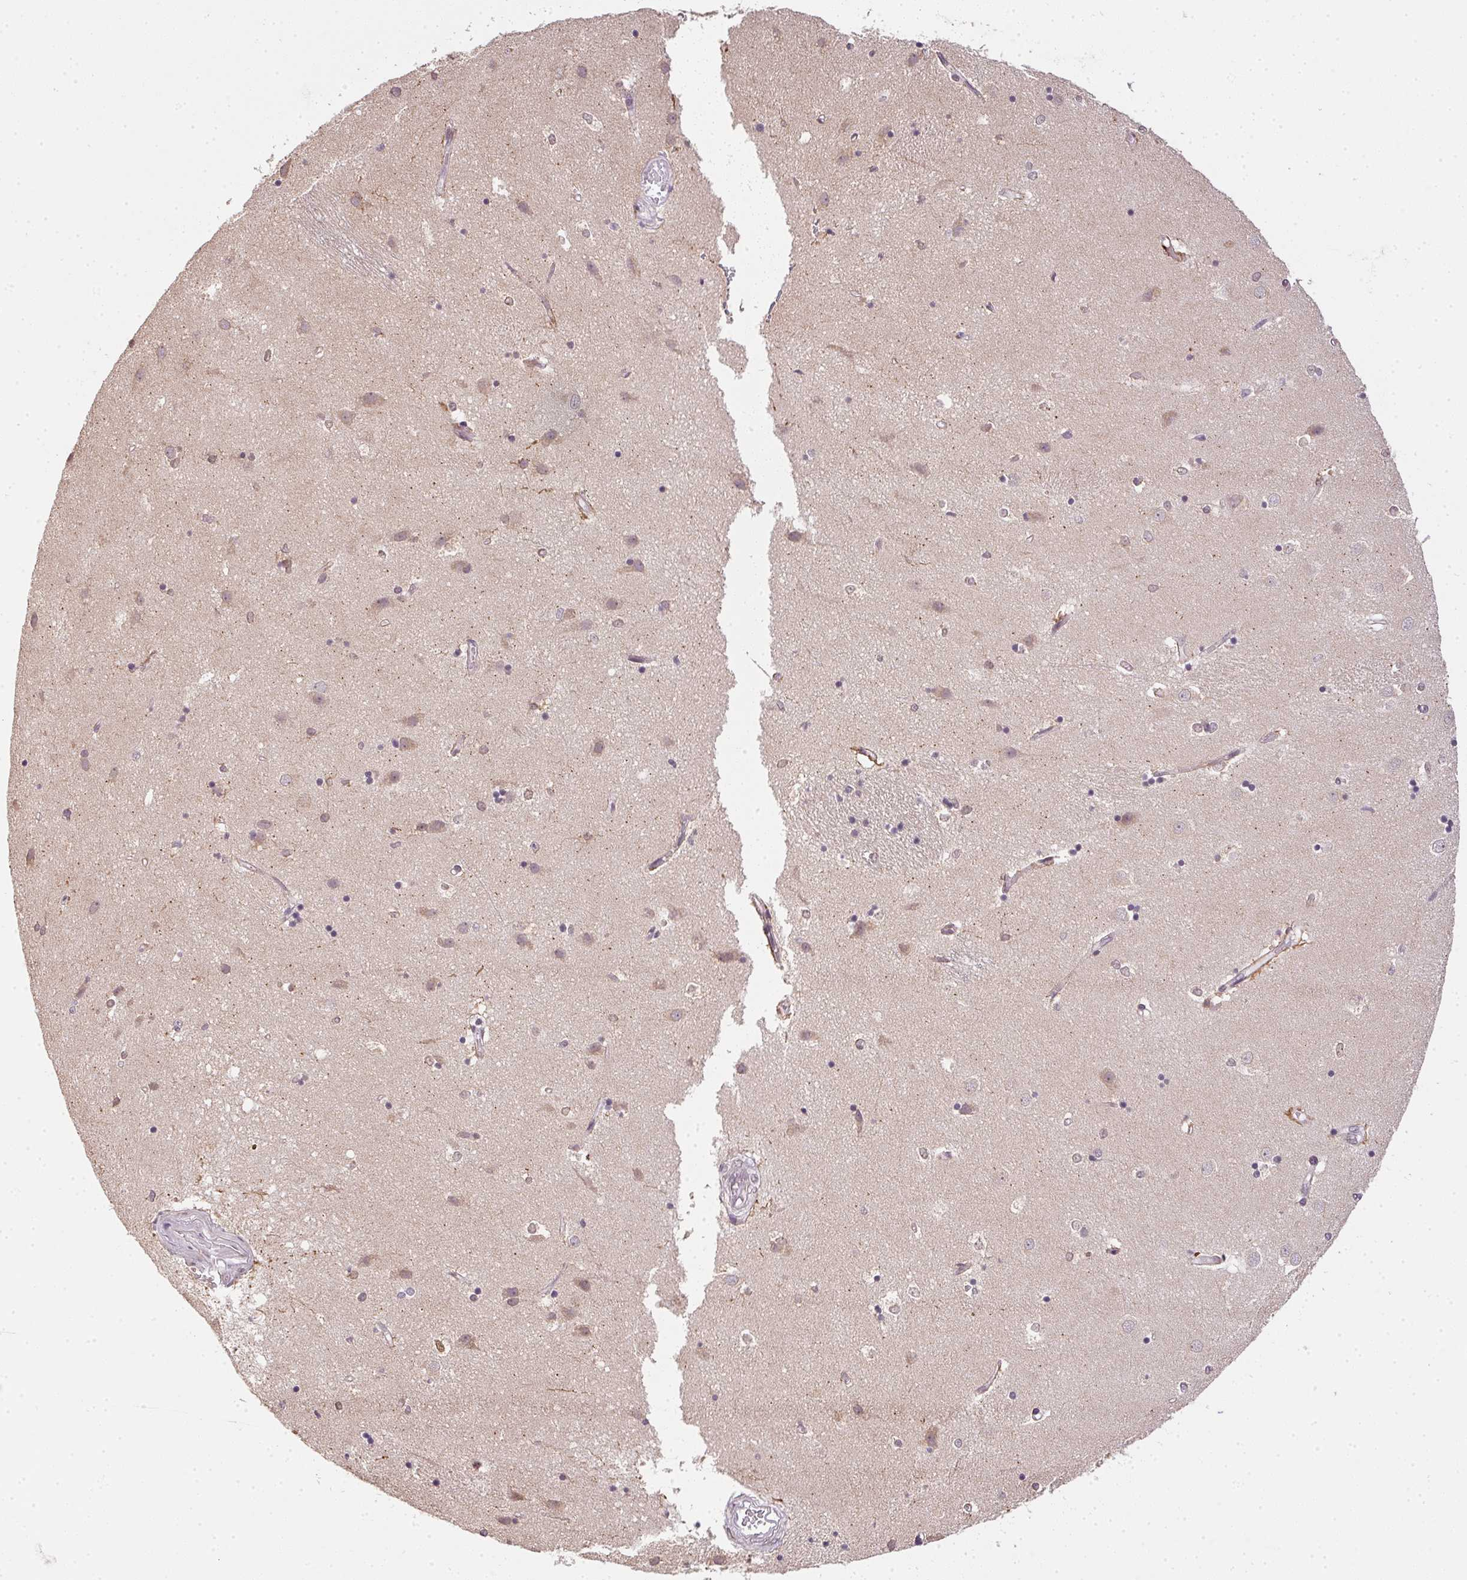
{"staining": {"intensity": "strong", "quantity": "<25%", "location": "cytoplasmic/membranous"}, "tissue": "caudate", "cell_type": "Glial cells", "image_type": "normal", "snomed": [{"axis": "morphology", "description": "Normal tissue, NOS"}, {"axis": "topography", "description": "Lateral ventricle wall"}], "caption": "Caudate stained with a brown dye displays strong cytoplasmic/membranous positive staining in about <25% of glial cells.", "gene": "PPP4R4", "patient": {"sex": "male", "age": 54}}